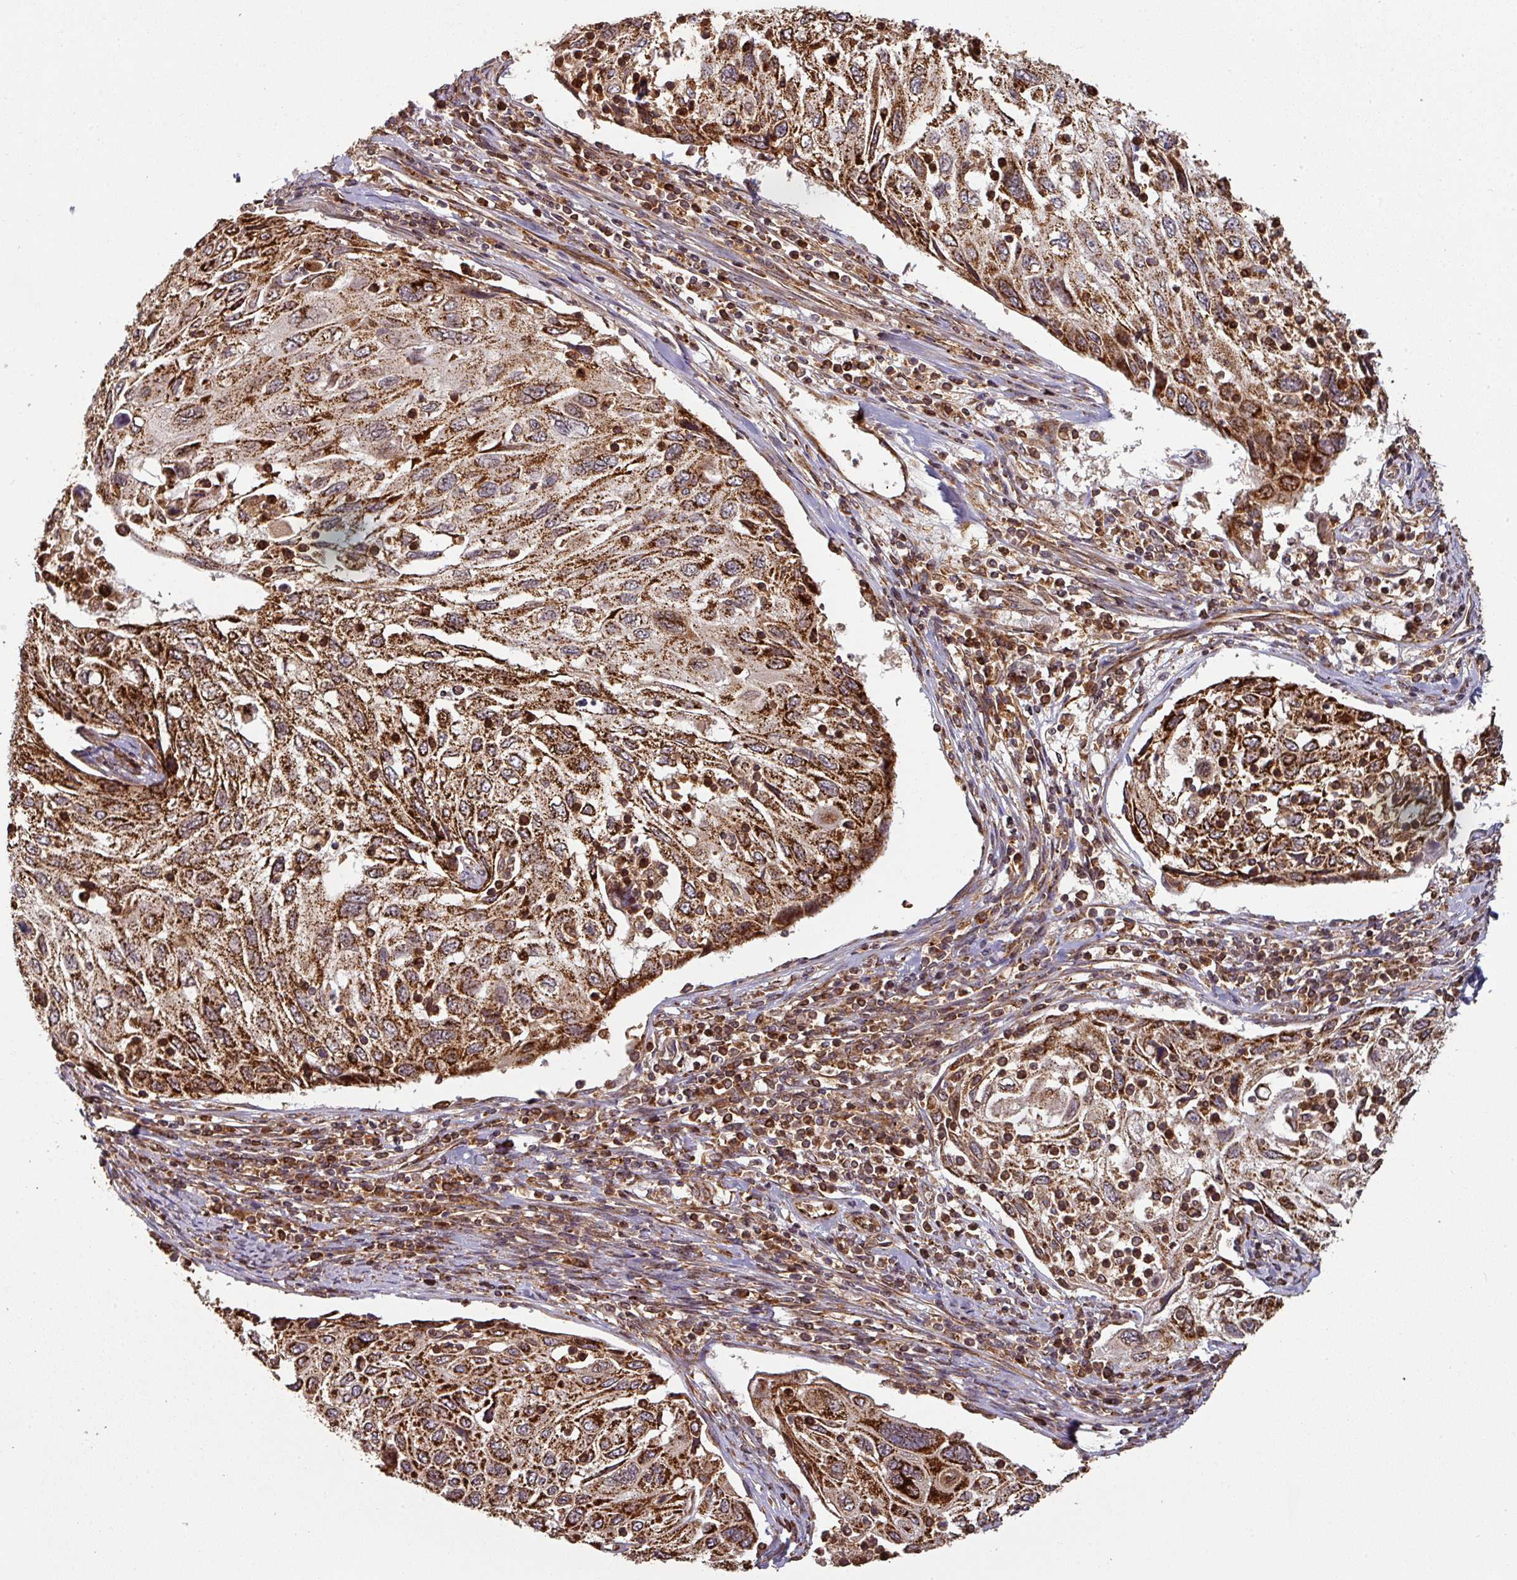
{"staining": {"intensity": "strong", "quantity": ">75%", "location": "cytoplasmic/membranous"}, "tissue": "cervical cancer", "cell_type": "Tumor cells", "image_type": "cancer", "snomed": [{"axis": "morphology", "description": "Squamous cell carcinoma, NOS"}, {"axis": "topography", "description": "Cervix"}], "caption": "The immunohistochemical stain labels strong cytoplasmic/membranous staining in tumor cells of cervical squamous cell carcinoma tissue.", "gene": "TRAP1", "patient": {"sex": "female", "age": 70}}